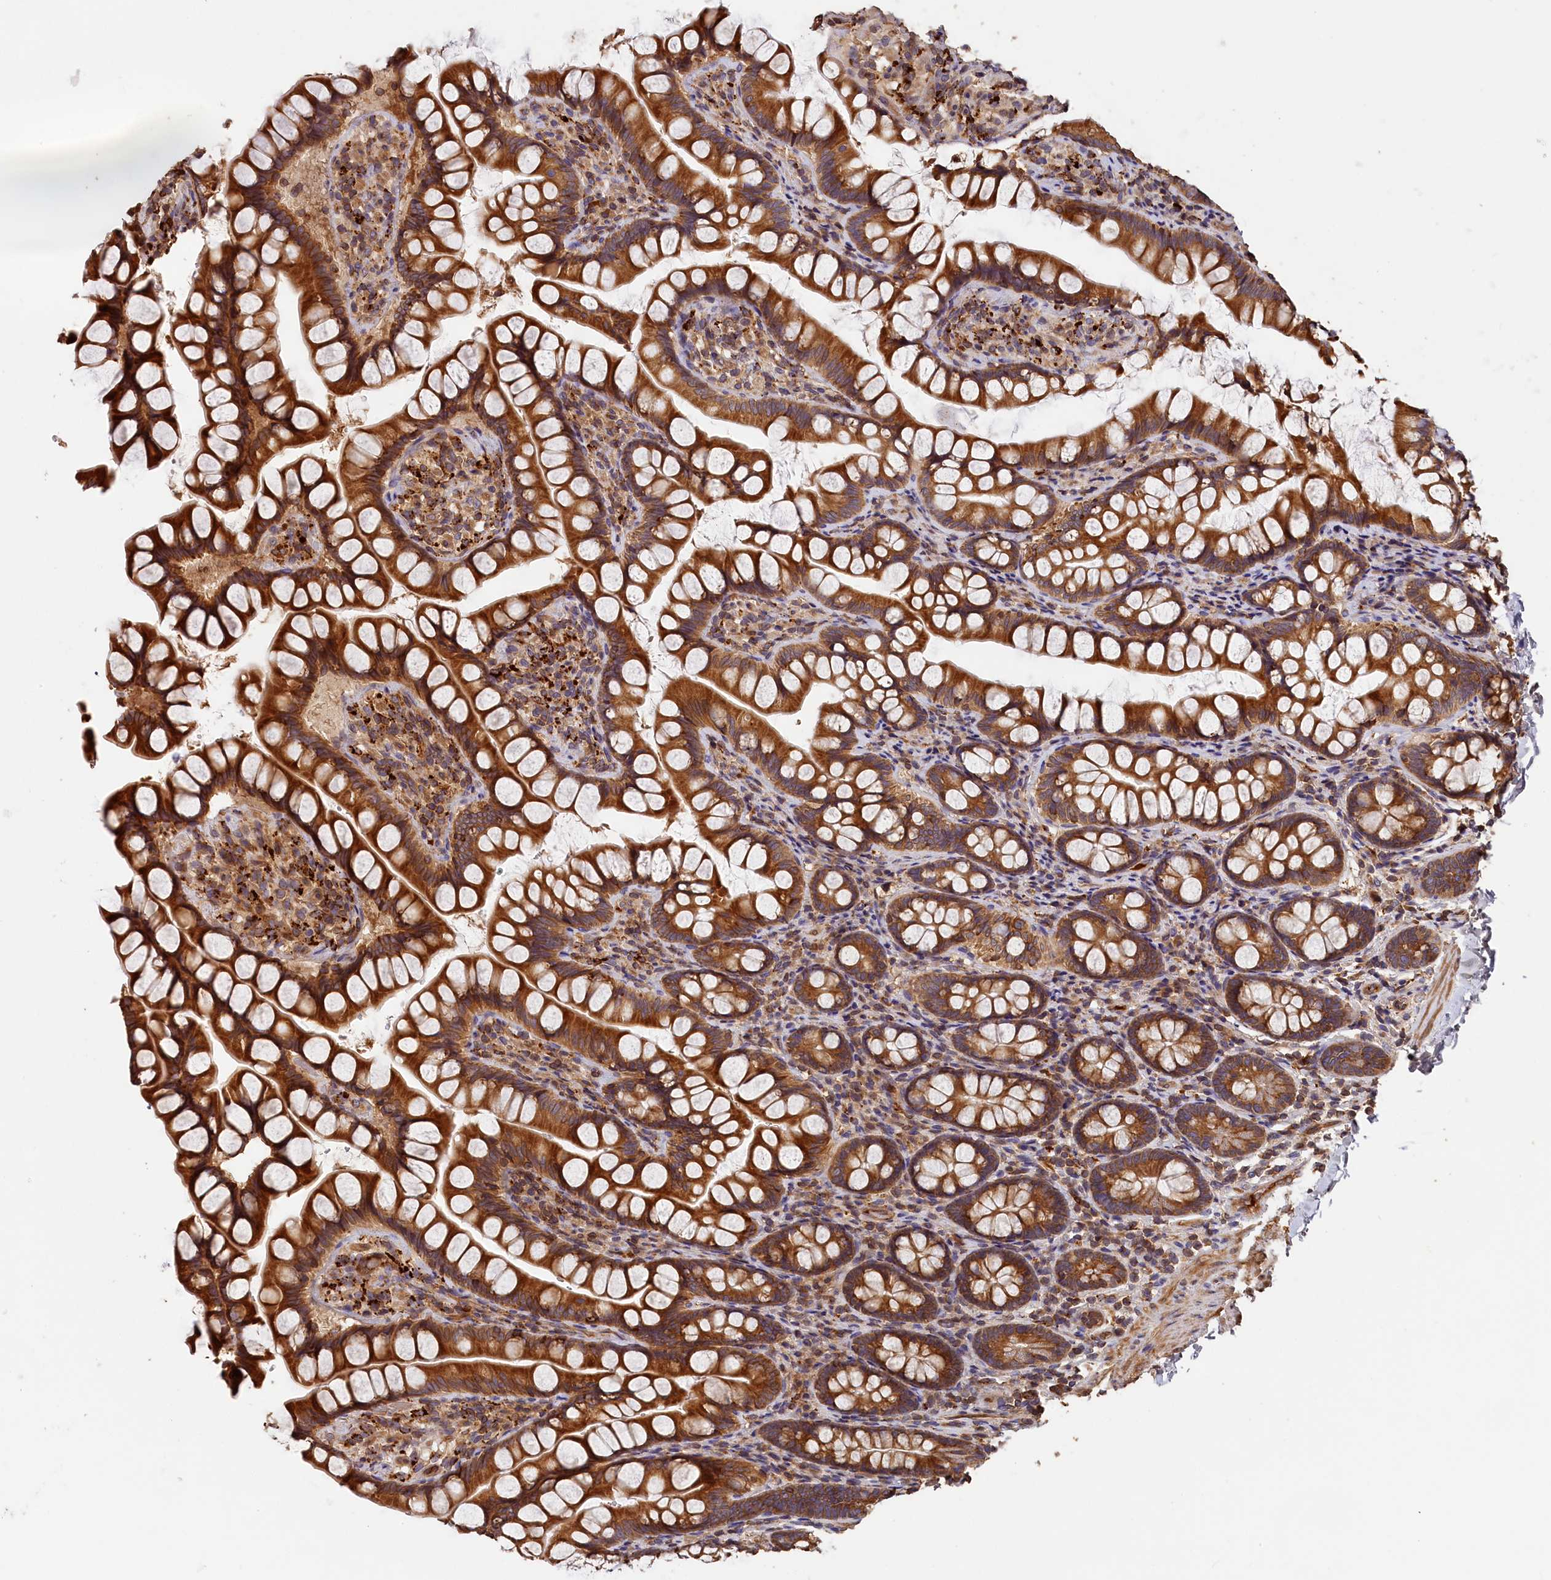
{"staining": {"intensity": "strong", "quantity": ">75%", "location": "cytoplasmic/membranous"}, "tissue": "small intestine", "cell_type": "Glandular cells", "image_type": "normal", "snomed": [{"axis": "morphology", "description": "Normal tissue, NOS"}, {"axis": "topography", "description": "Small intestine"}], "caption": "High-power microscopy captured an IHC image of normal small intestine, revealing strong cytoplasmic/membranous positivity in approximately >75% of glandular cells. Immunohistochemistry (ihc) stains the protein of interest in brown and the nuclei are stained blue.", "gene": "HMOX2", "patient": {"sex": "male", "age": 70}}